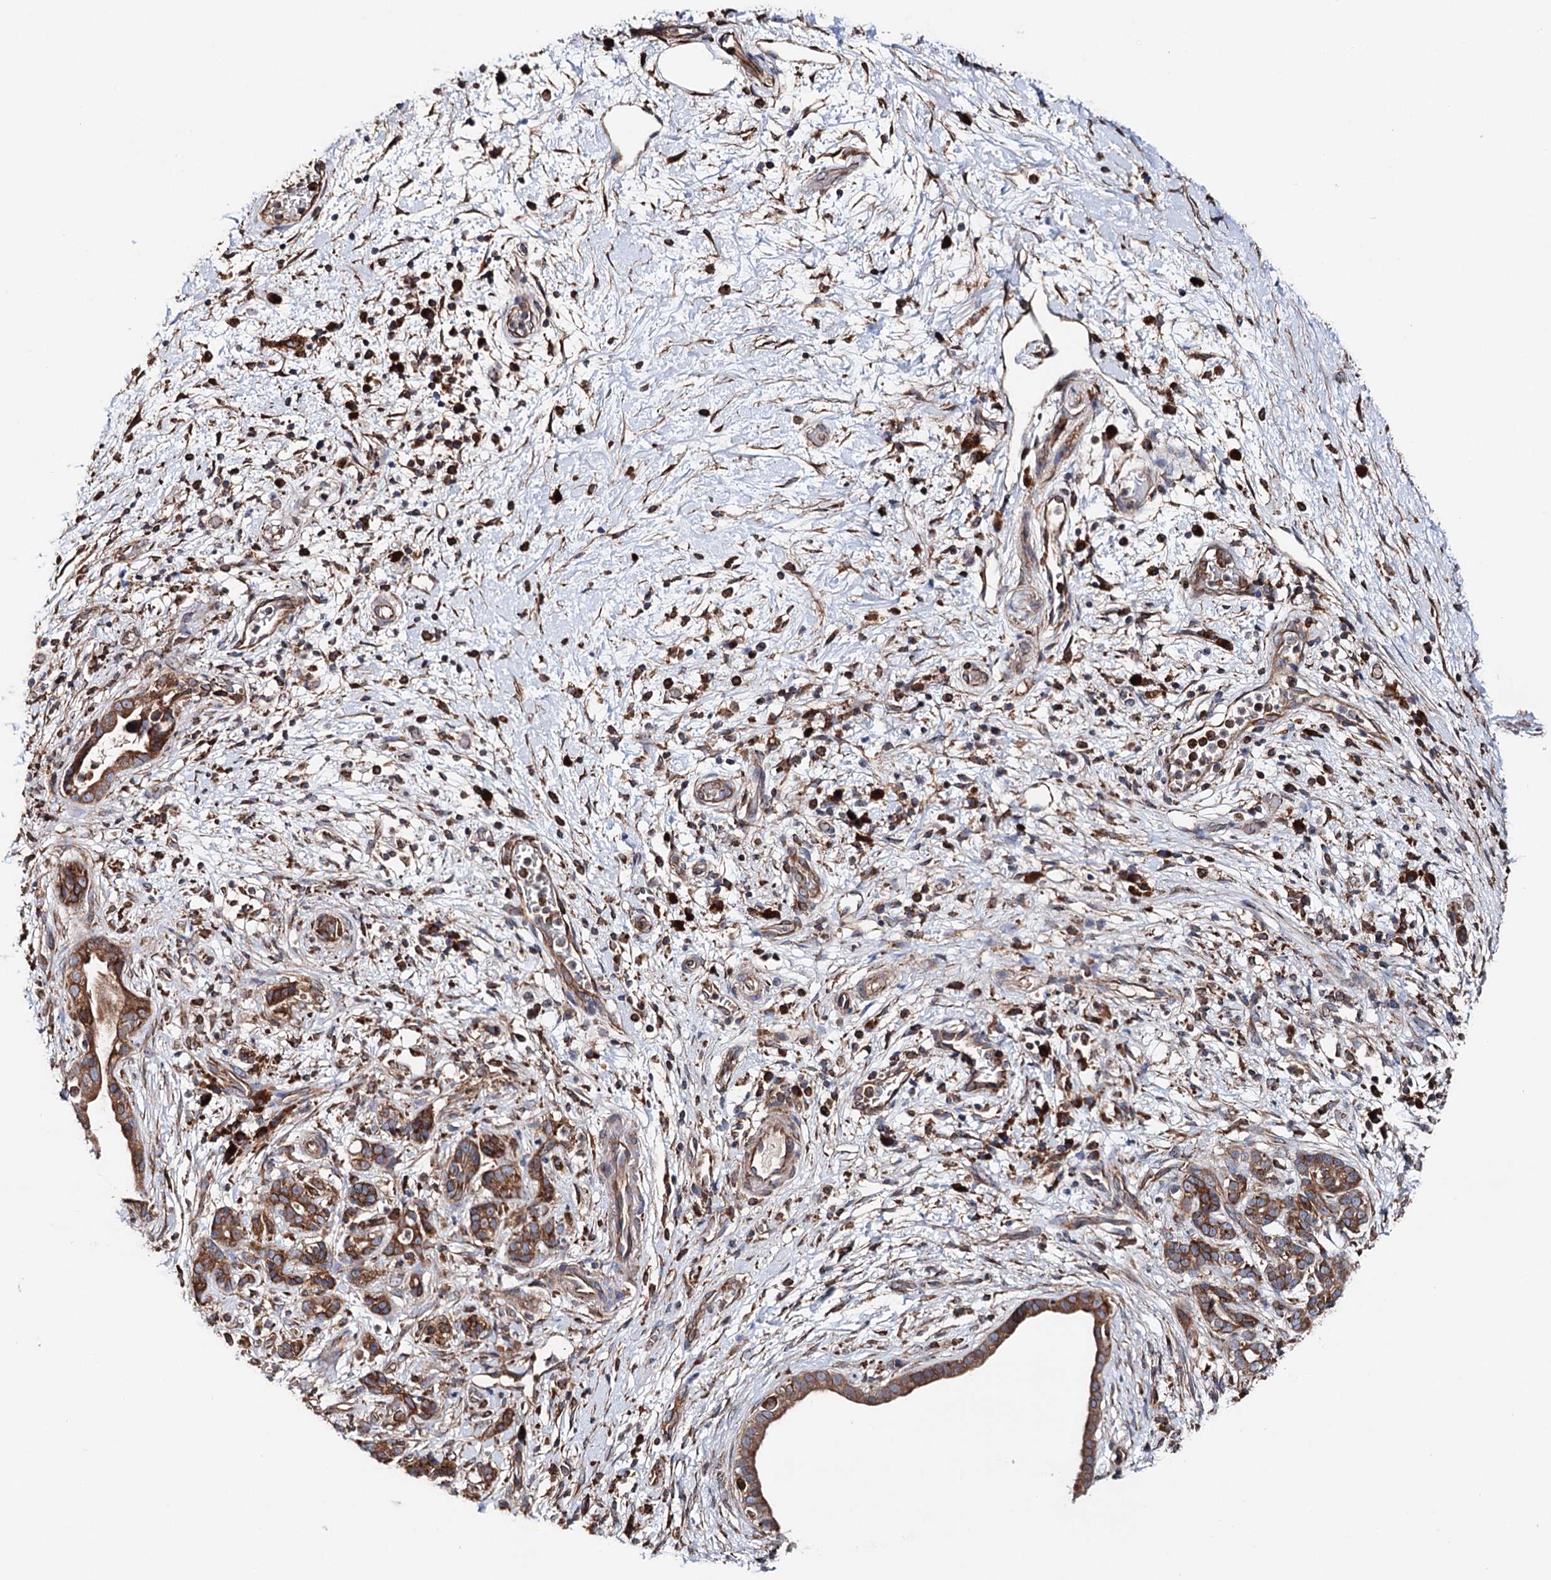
{"staining": {"intensity": "moderate", "quantity": ">75%", "location": "cytoplasmic/membranous"}, "tissue": "pancreatic cancer", "cell_type": "Tumor cells", "image_type": "cancer", "snomed": [{"axis": "morphology", "description": "Adenocarcinoma, NOS"}, {"axis": "topography", "description": "Pancreas"}], "caption": "Protein staining of pancreatic adenocarcinoma tissue demonstrates moderate cytoplasmic/membranous staining in approximately >75% of tumor cells. The staining was performed using DAB, with brown indicating positive protein expression. Nuclei are stained blue with hematoxylin.", "gene": "ERP29", "patient": {"sex": "female", "age": 73}}